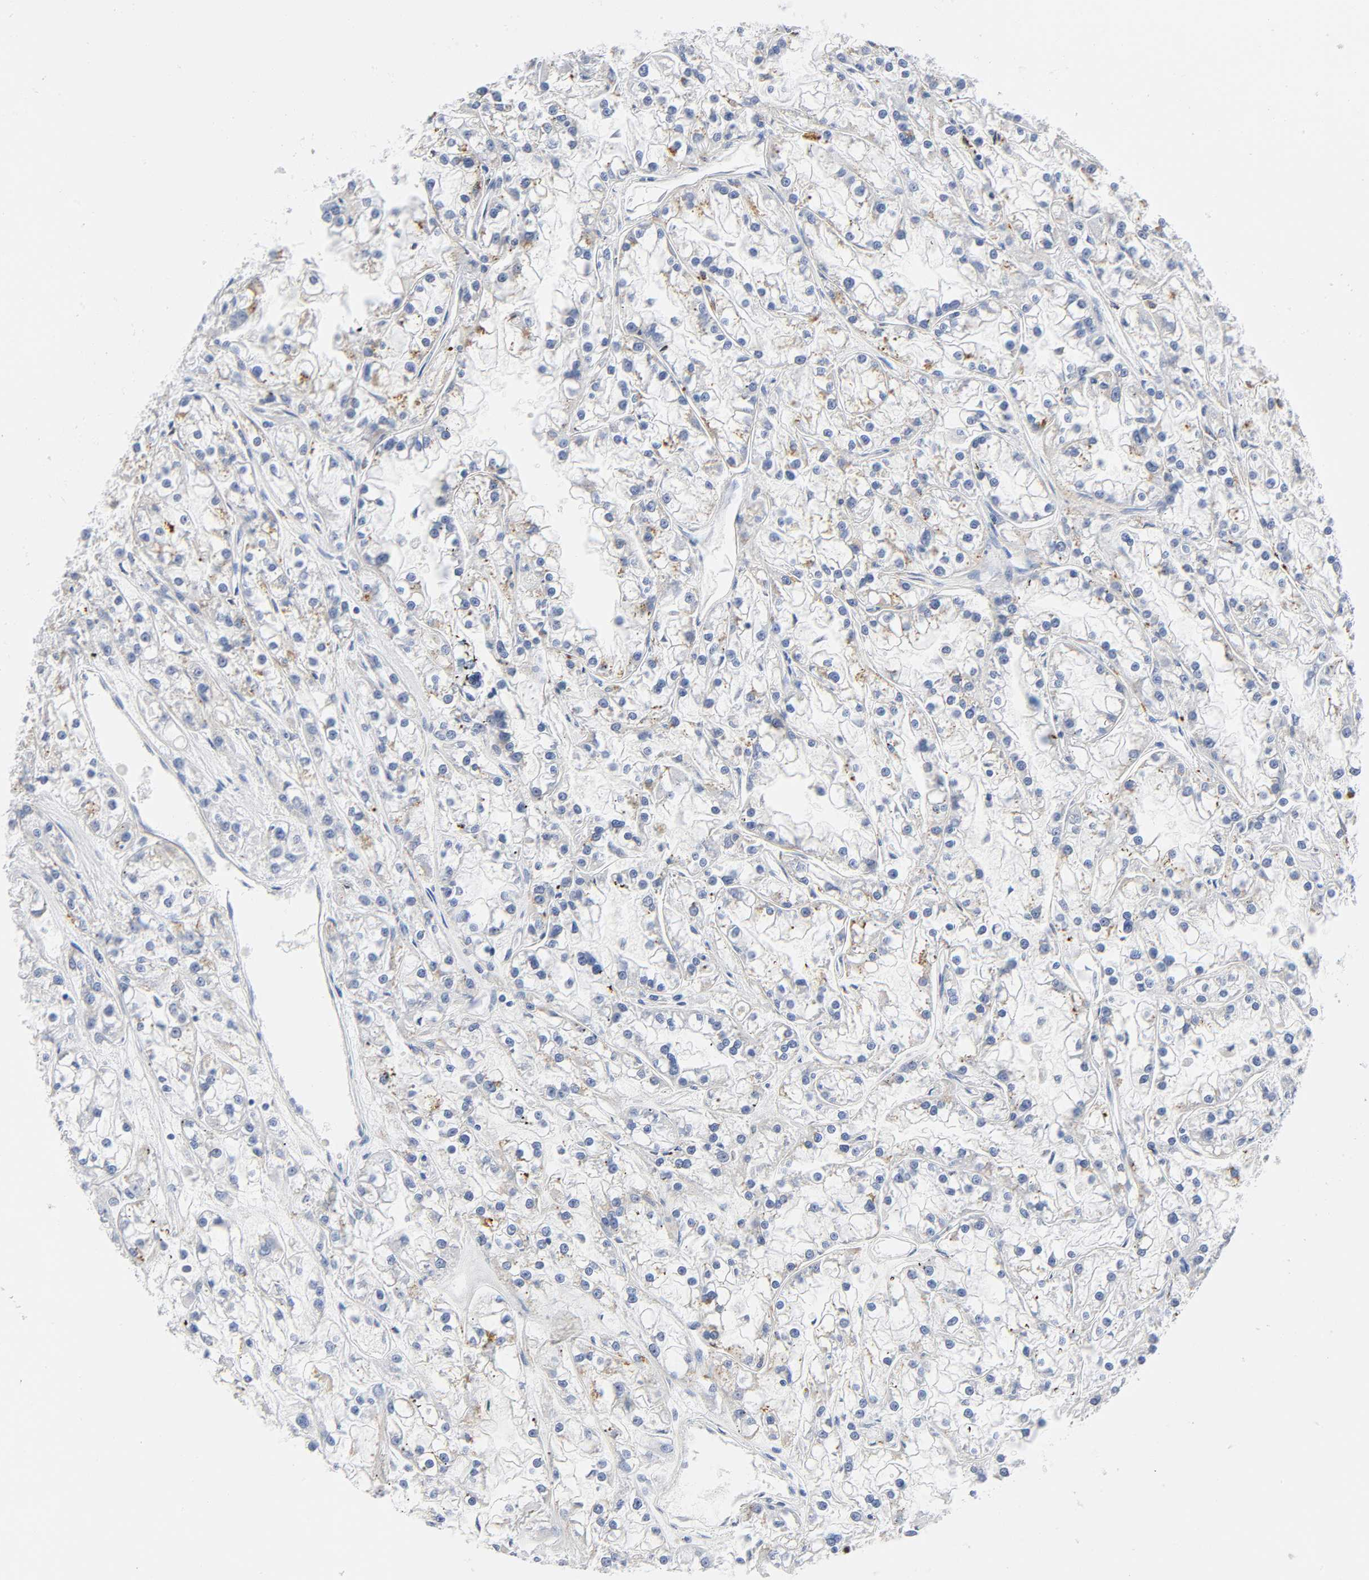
{"staining": {"intensity": "negative", "quantity": "none", "location": "none"}, "tissue": "renal cancer", "cell_type": "Tumor cells", "image_type": "cancer", "snomed": [{"axis": "morphology", "description": "Adenocarcinoma, NOS"}, {"axis": "topography", "description": "Kidney"}], "caption": "The histopathology image demonstrates no significant positivity in tumor cells of adenocarcinoma (renal).", "gene": "PLP1", "patient": {"sex": "female", "age": 52}}